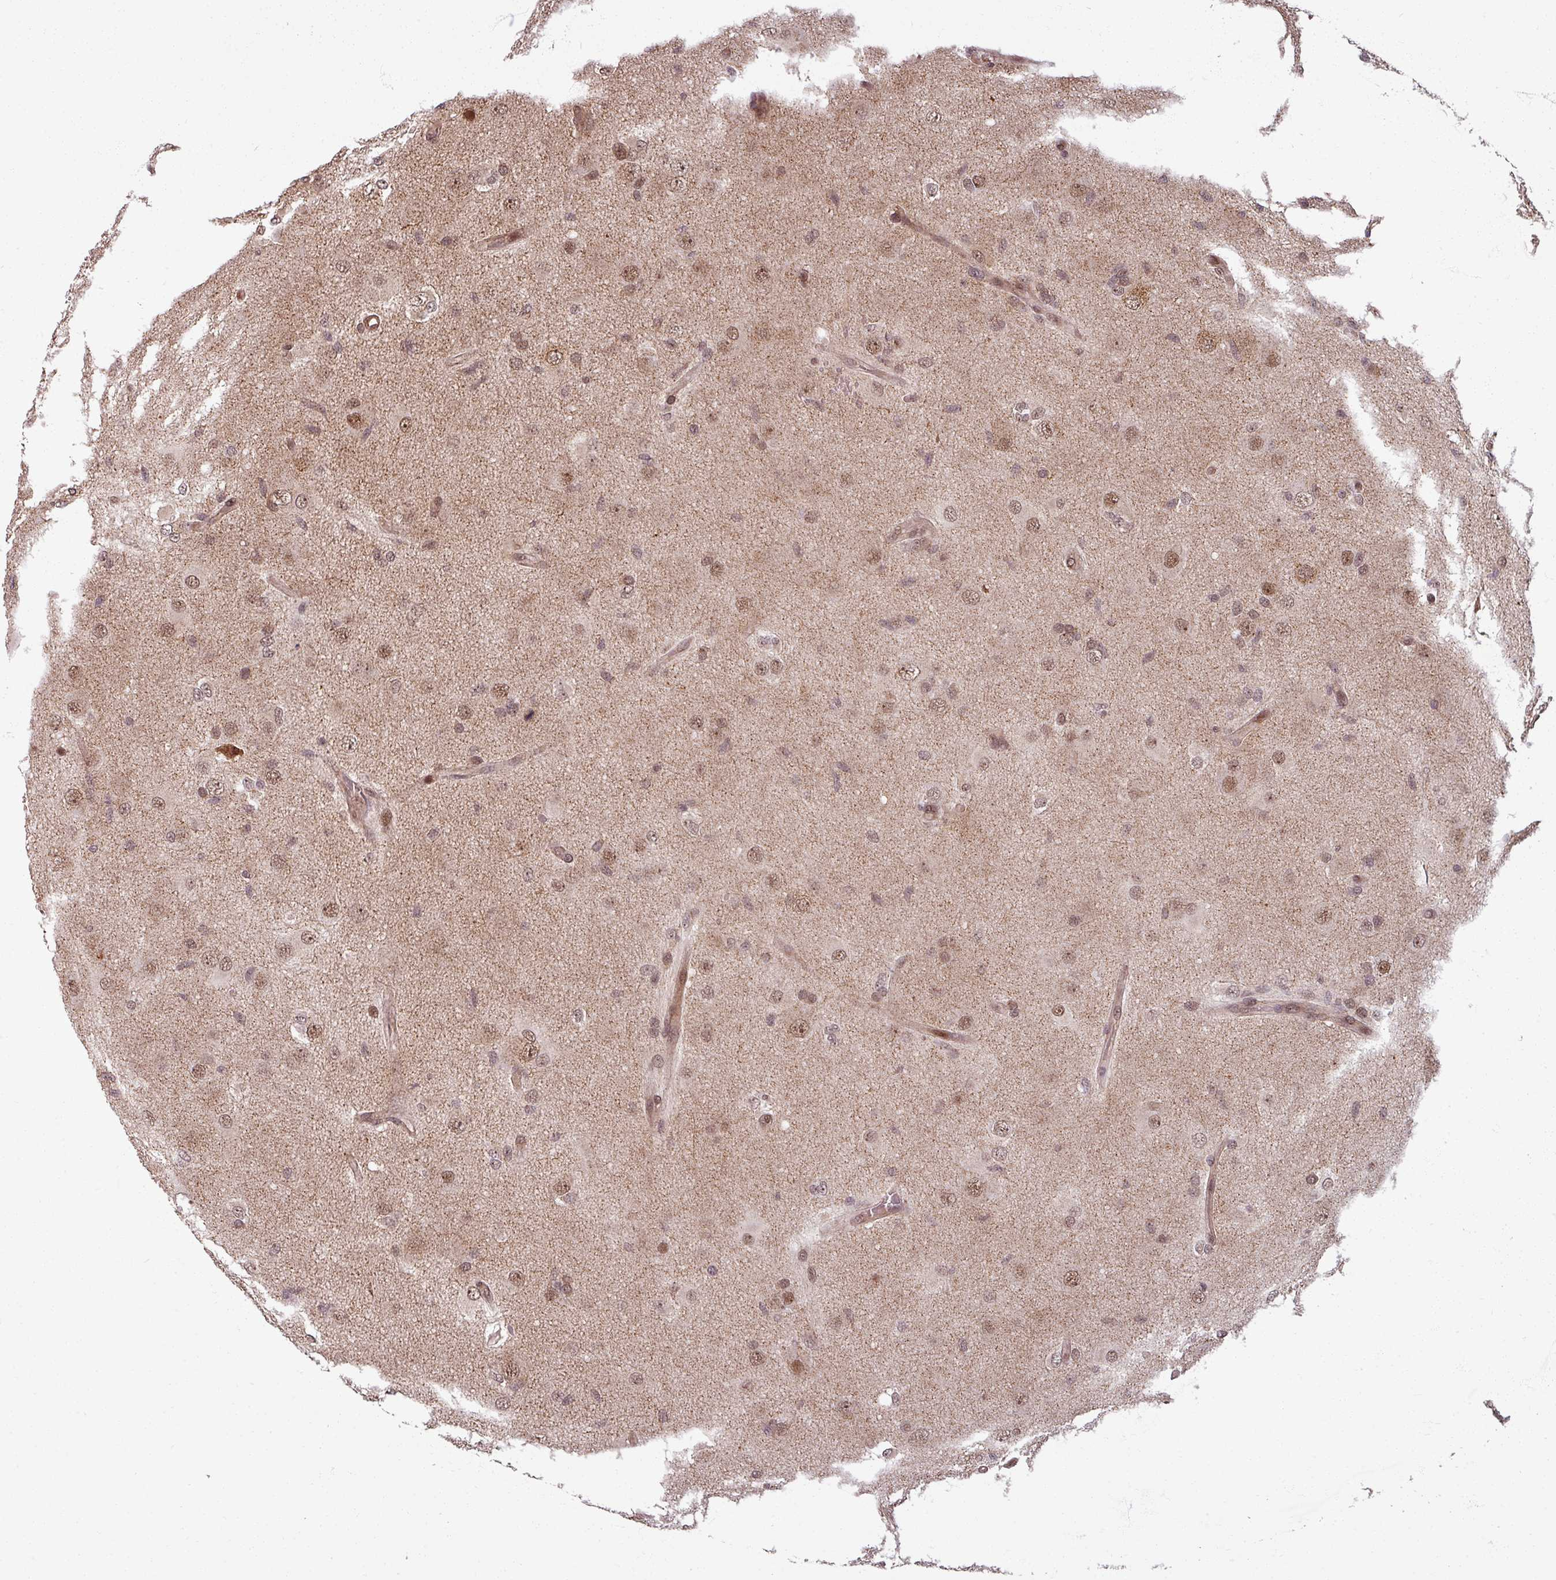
{"staining": {"intensity": "moderate", "quantity": ">75%", "location": "nuclear"}, "tissue": "glioma", "cell_type": "Tumor cells", "image_type": "cancer", "snomed": [{"axis": "morphology", "description": "Glioma, malignant, High grade"}, {"axis": "topography", "description": "Brain"}], "caption": "Brown immunohistochemical staining in glioma shows moderate nuclear expression in approximately >75% of tumor cells.", "gene": "SWI5", "patient": {"sex": "male", "age": 53}}